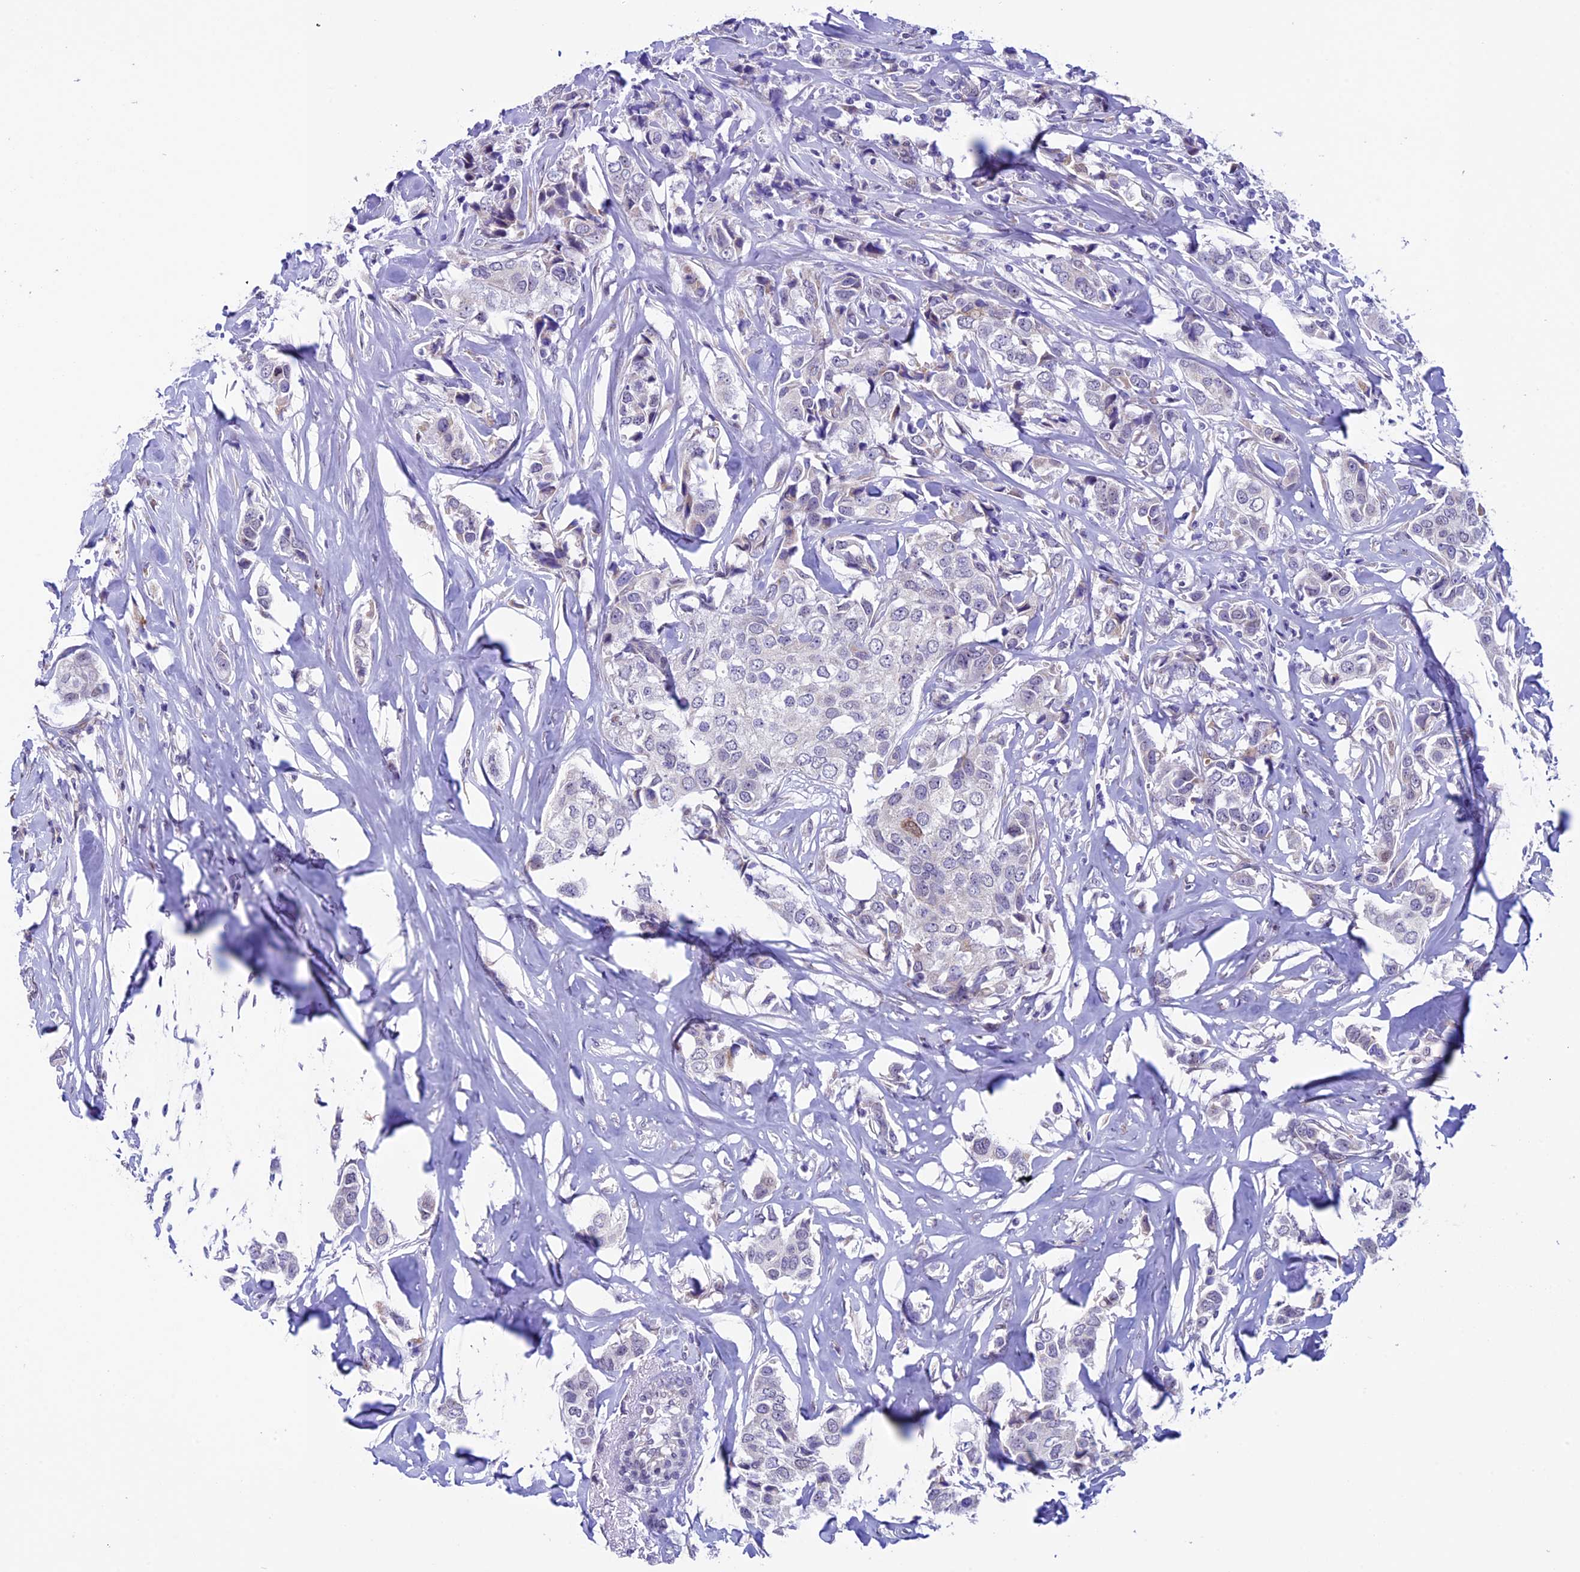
{"staining": {"intensity": "negative", "quantity": "none", "location": "none"}, "tissue": "breast cancer", "cell_type": "Tumor cells", "image_type": "cancer", "snomed": [{"axis": "morphology", "description": "Duct carcinoma"}, {"axis": "topography", "description": "Breast"}], "caption": "Tumor cells show no significant staining in breast cancer.", "gene": "TMEM171", "patient": {"sex": "female", "age": 80}}